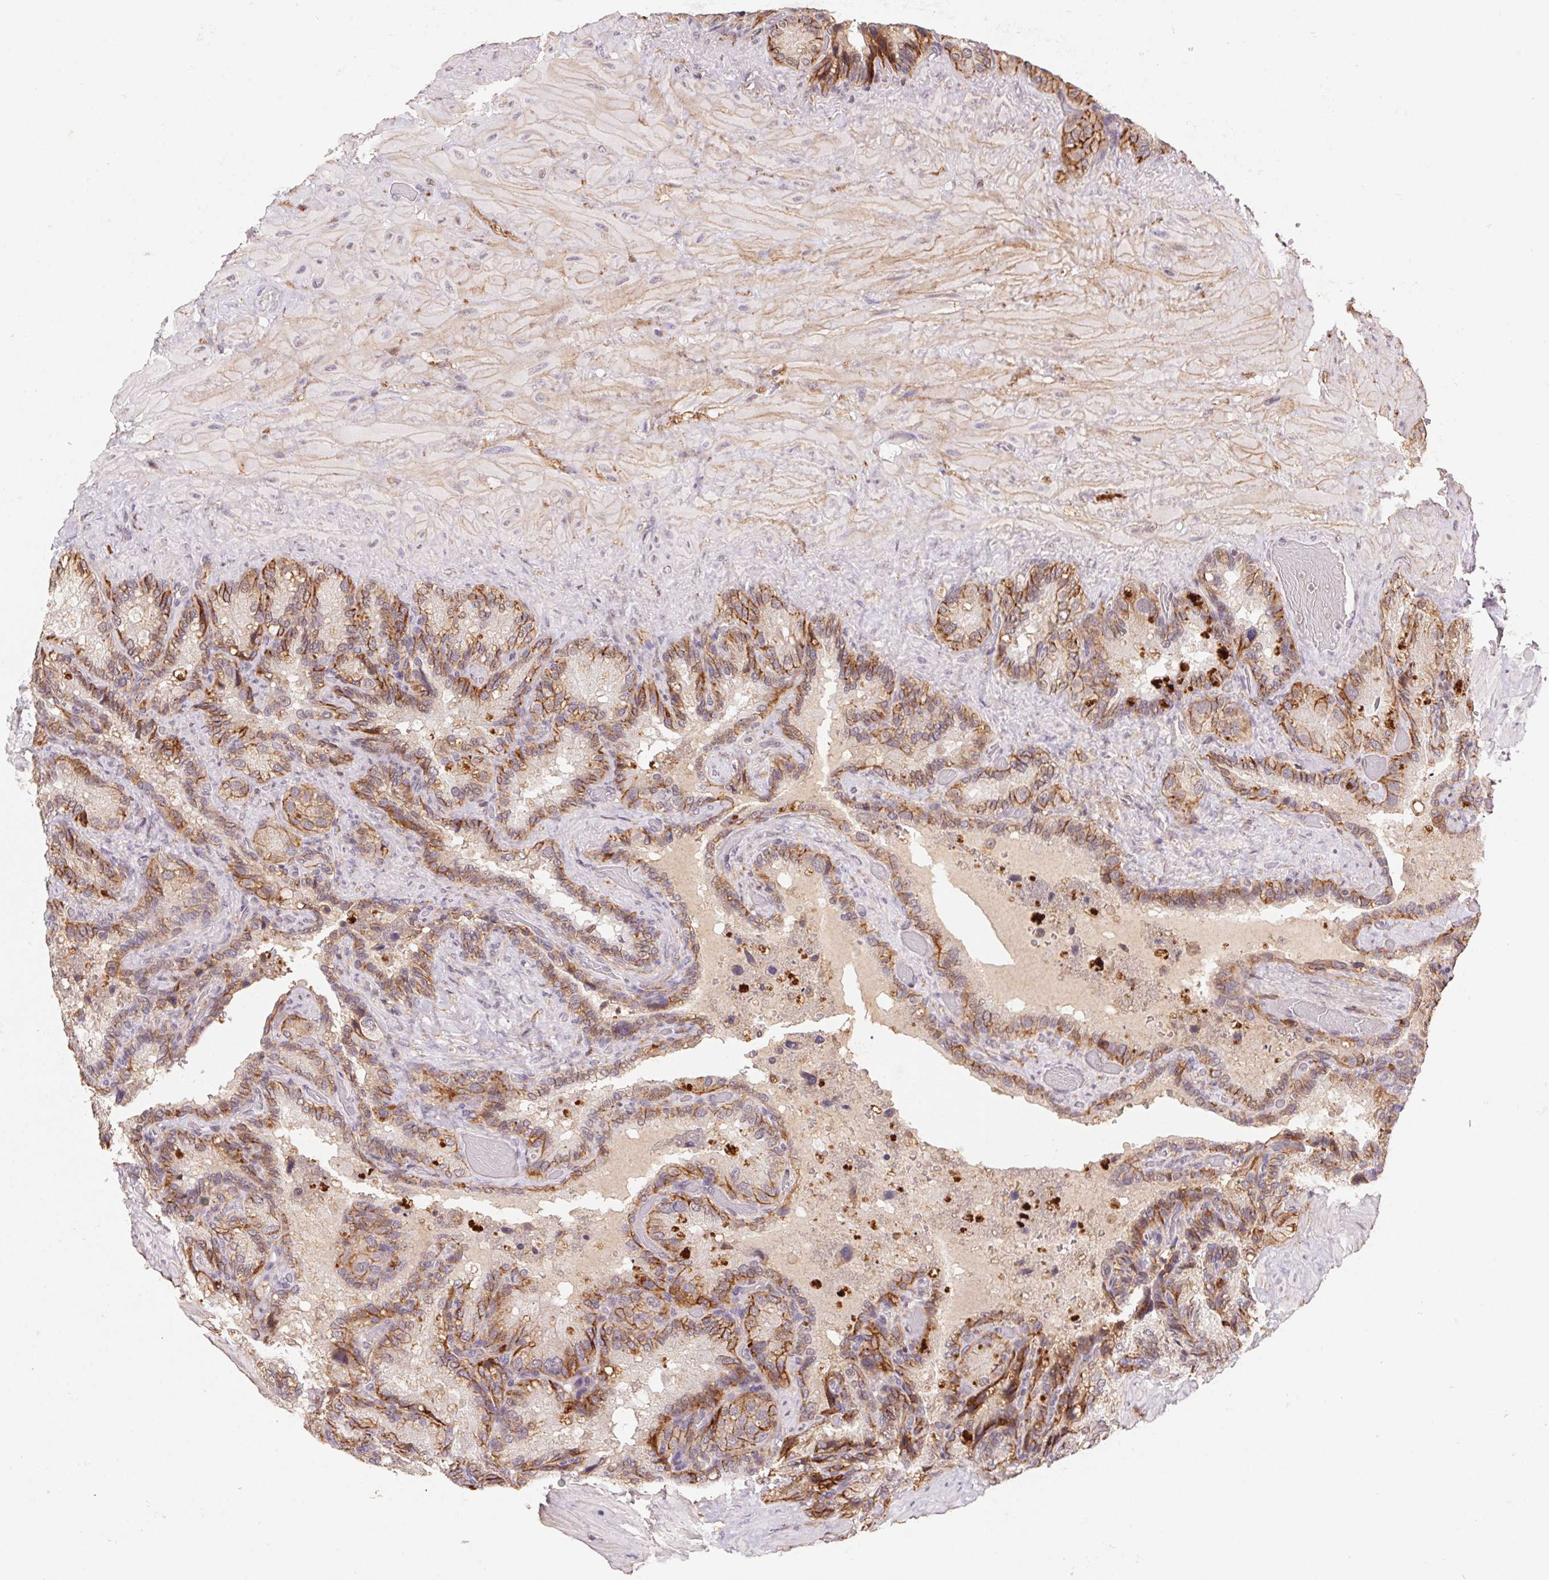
{"staining": {"intensity": "moderate", "quantity": ">75%", "location": "cytoplasmic/membranous"}, "tissue": "seminal vesicle", "cell_type": "Glandular cells", "image_type": "normal", "snomed": [{"axis": "morphology", "description": "Normal tissue, NOS"}, {"axis": "topography", "description": "Seminal veicle"}], "caption": "Glandular cells exhibit medium levels of moderate cytoplasmic/membranous staining in approximately >75% of cells in benign seminal vesicle.", "gene": "SLC52A2", "patient": {"sex": "male", "age": 60}}